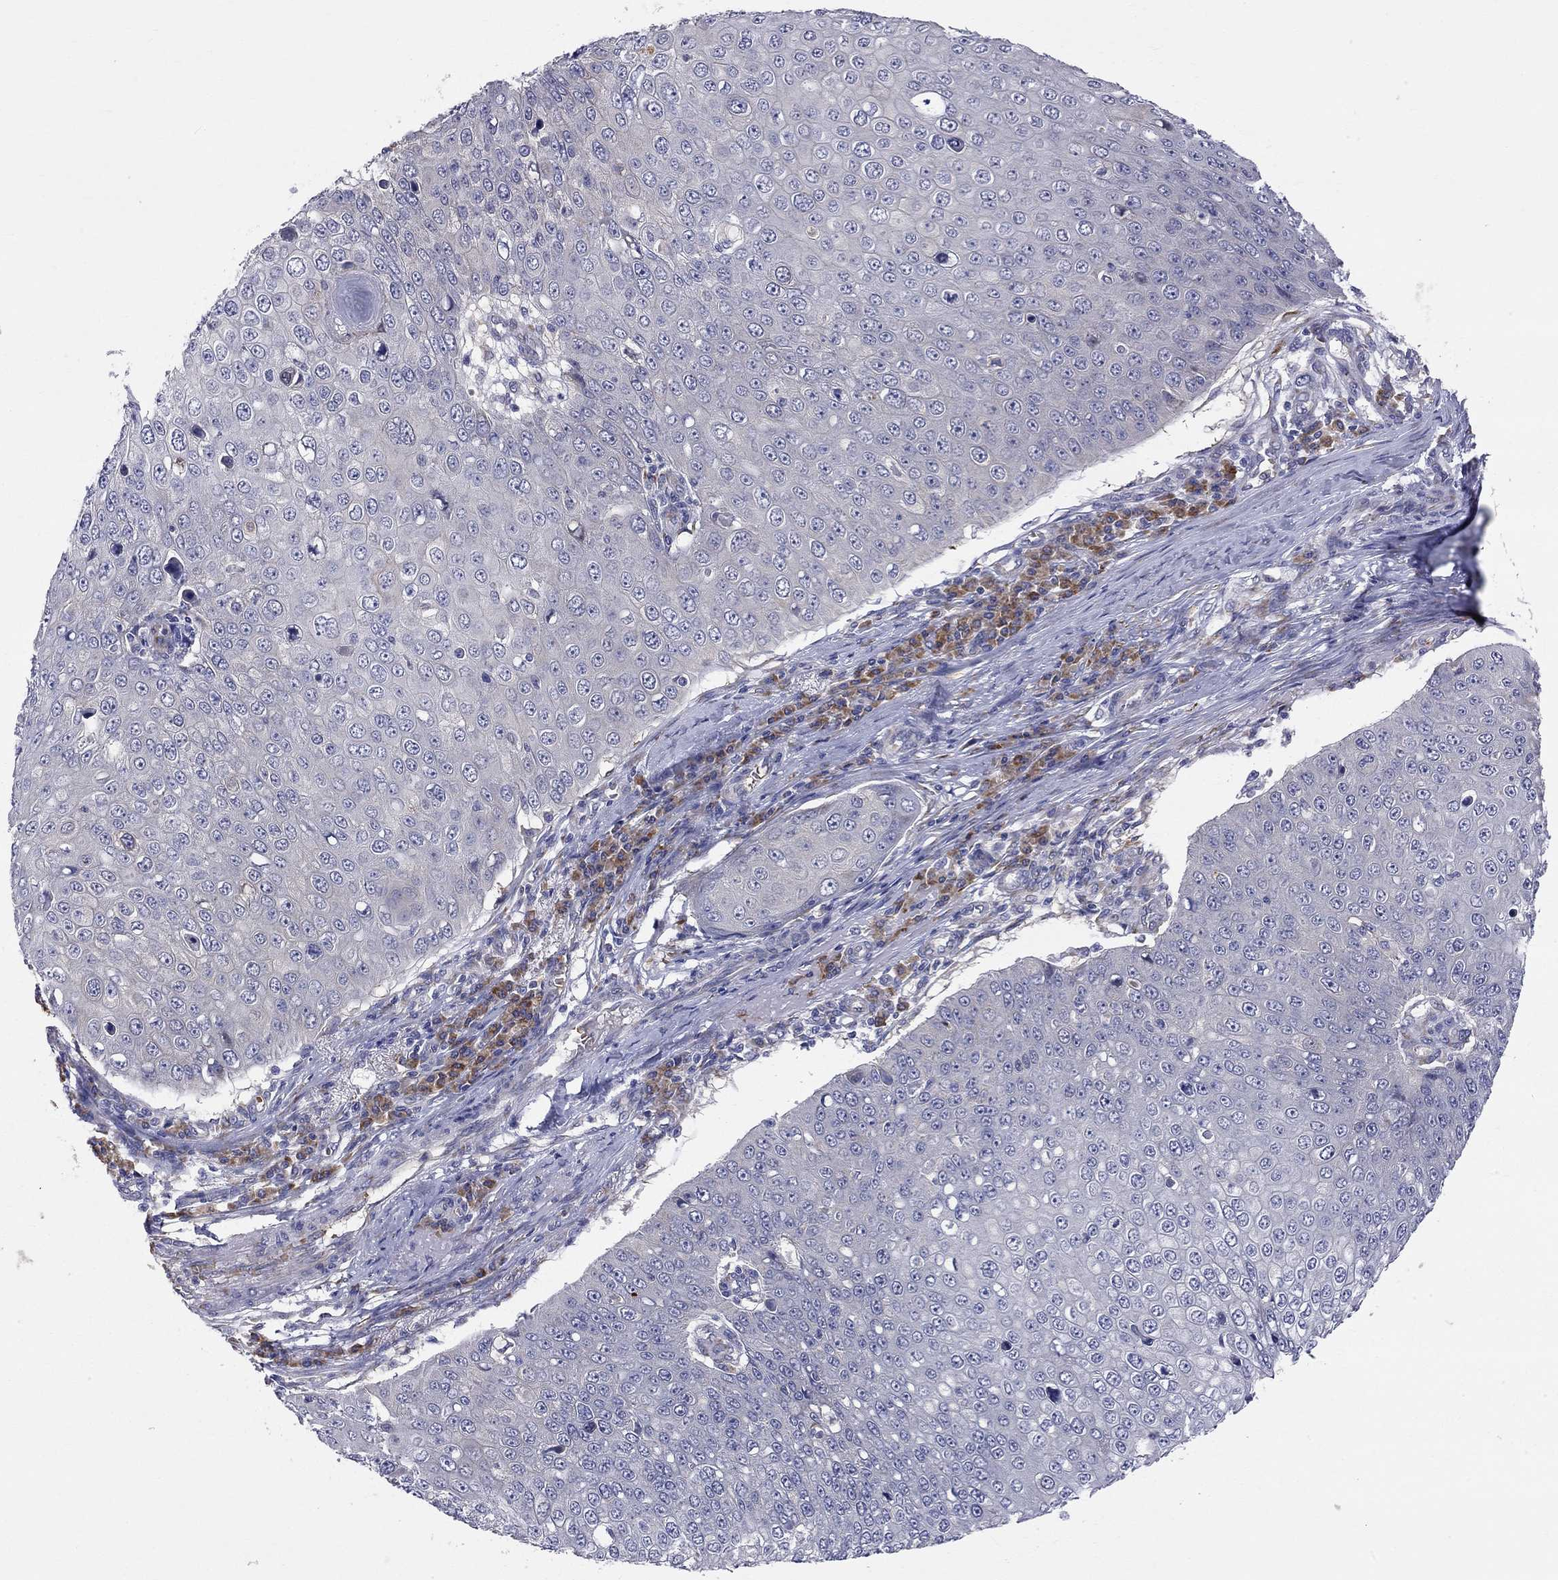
{"staining": {"intensity": "negative", "quantity": "none", "location": "none"}, "tissue": "skin cancer", "cell_type": "Tumor cells", "image_type": "cancer", "snomed": [{"axis": "morphology", "description": "Squamous cell carcinoma, NOS"}, {"axis": "topography", "description": "Skin"}], "caption": "Immunohistochemical staining of squamous cell carcinoma (skin) demonstrates no significant positivity in tumor cells.", "gene": "CASTOR1", "patient": {"sex": "male", "age": 71}}